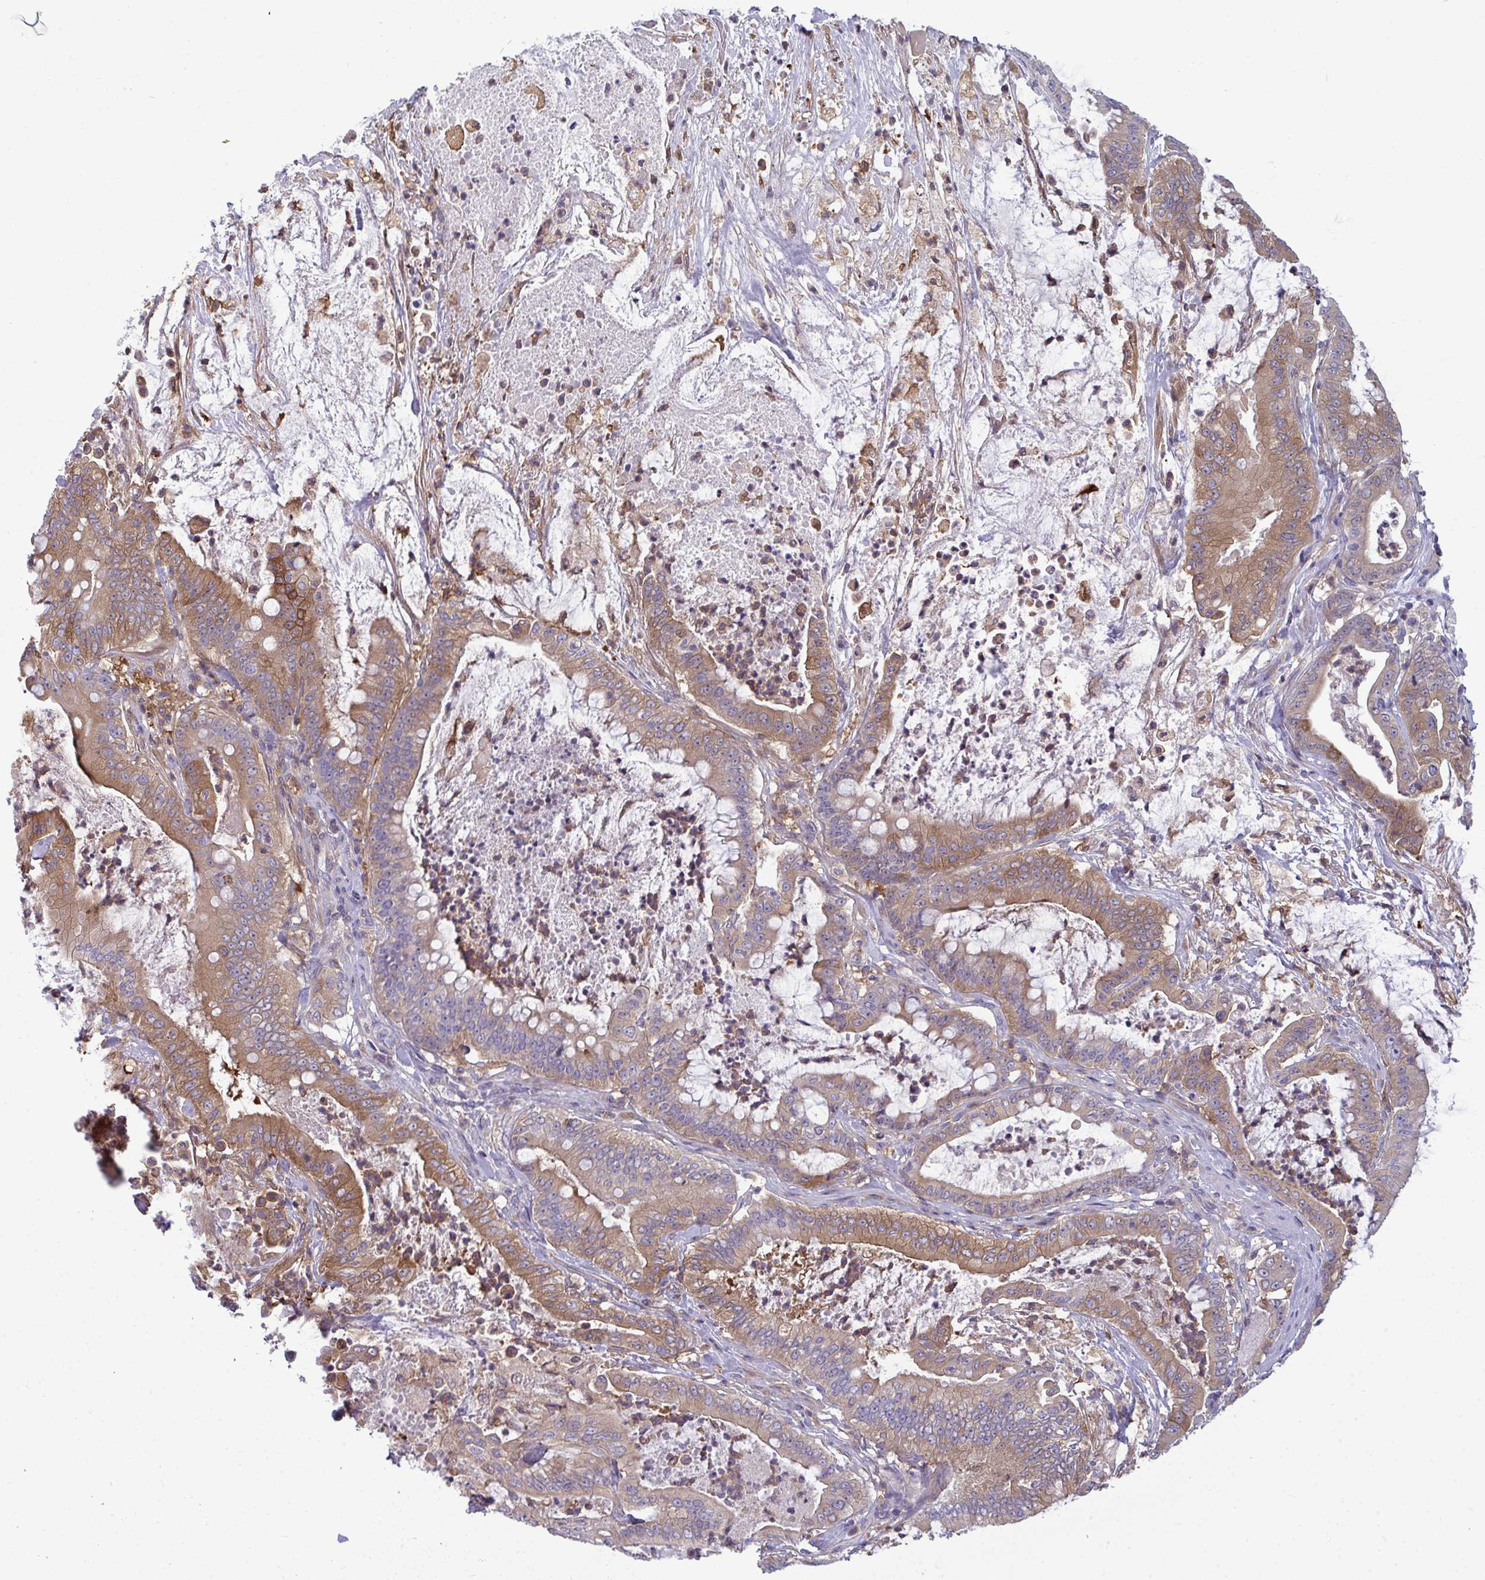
{"staining": {"intensity": "moderate", "quantity": ">75%", "location": "cytoplasmic/membranous"}, "tissue": "pancreatic cancer", "cell_type": "Tumor cells", "image_type": "cancer", "snomed": [{"axis": "morphology", "description": "Adenocarcinoma, NOS"}, {"axis": "topography", "description": "Pancreas"}], "caption": "About >75% of tumor cells in pancreatic cancer (adenocarcinoma) exhibit moderate cytoplasmic/membranous protein positivity as visualized by brown immunohistochemical staining.", "gene": "SLC30A6", "patient": {"sex": "male", "age": 71}}